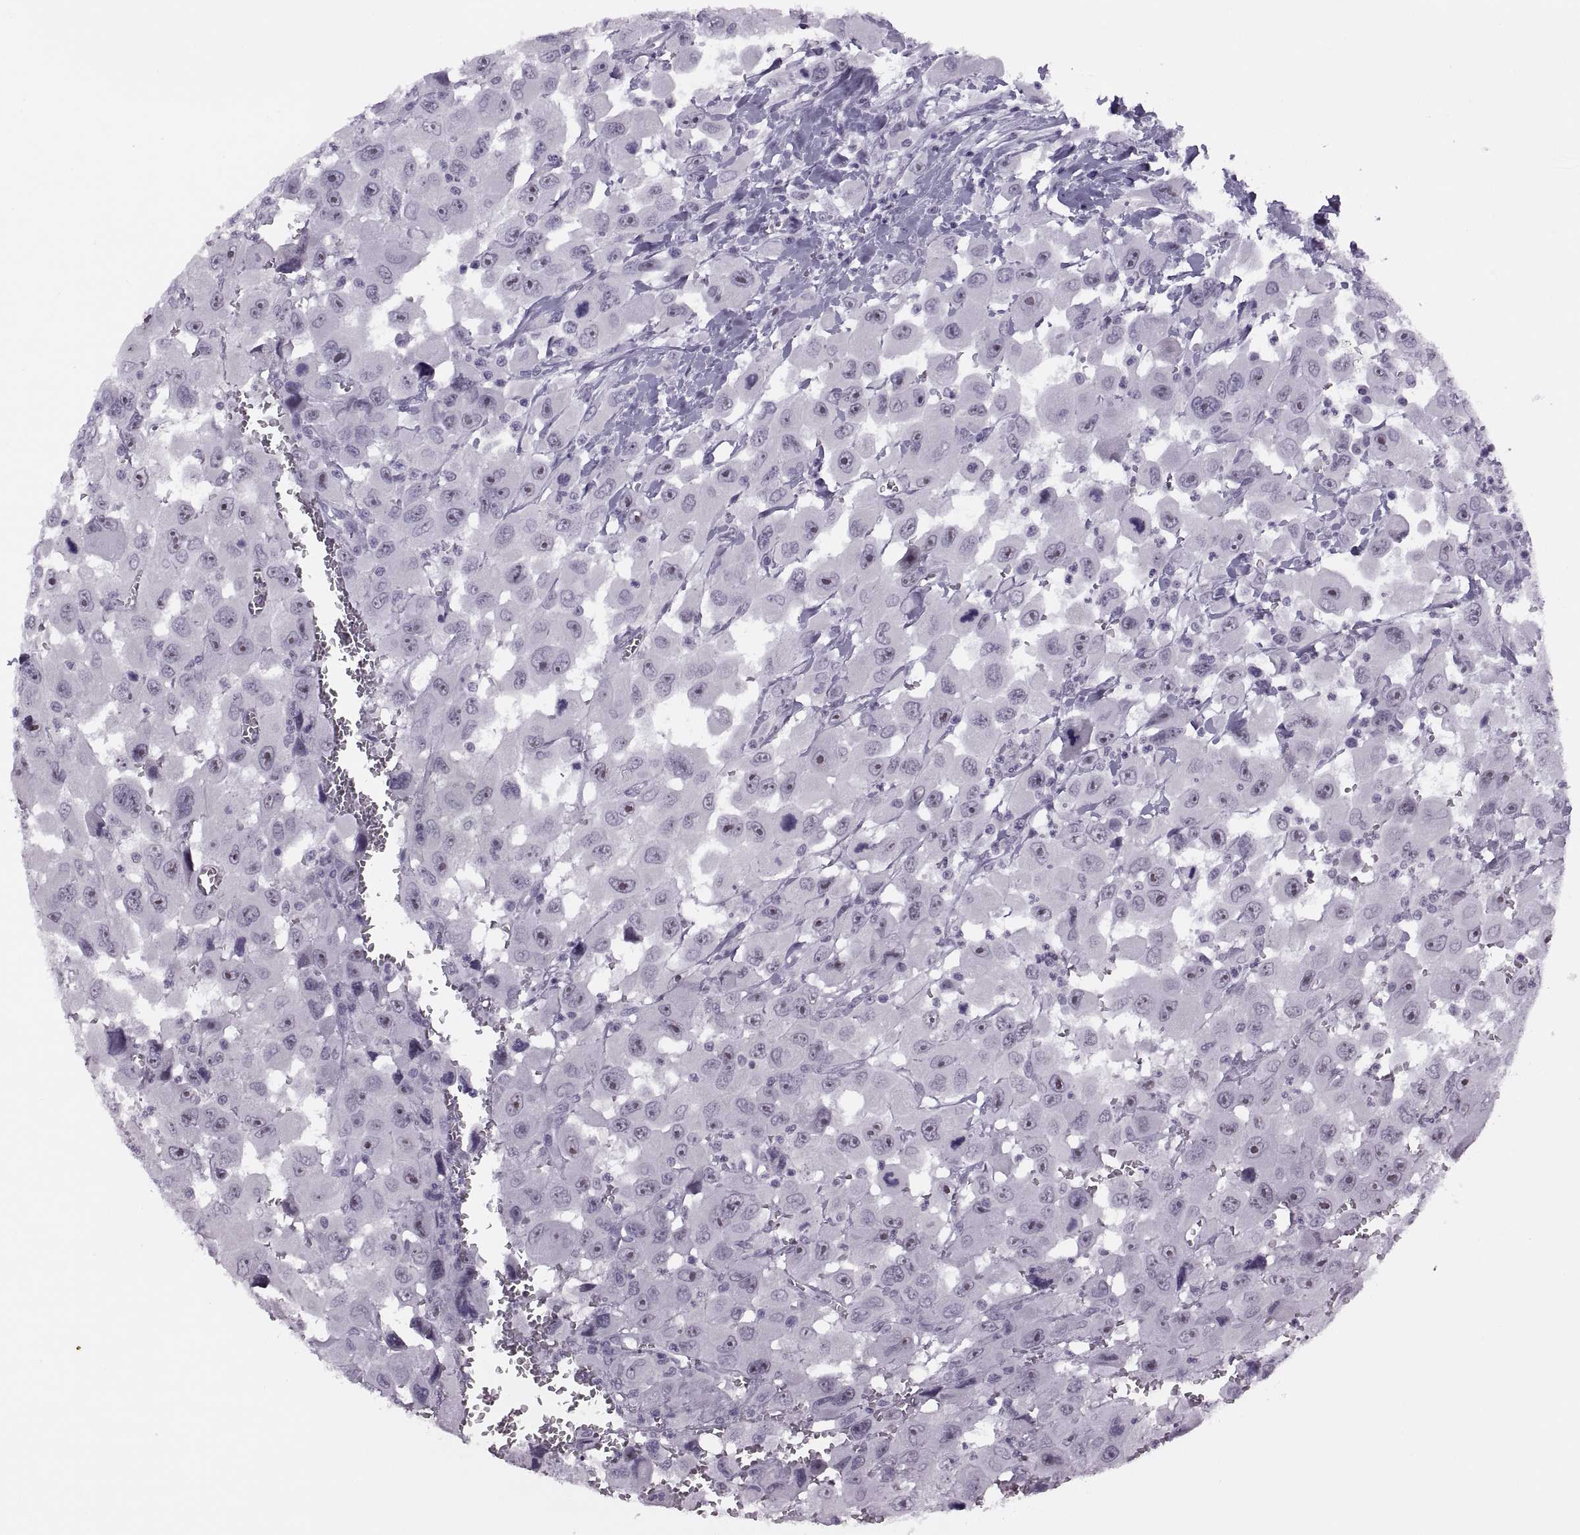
{"staining": {"intensity": "negative", "quantity": "none", "location": "none"}, "tissue": "head and neck cancer", "cell_type": "Tumor cells", "image_type": "cancer", "snomed": [{"axis": "morphology", "description": "Squamous cell carcinoma, NOS"}, {"axis": "morphology", "description": "Squamous cell carcinoma, metastatic, NOS"}, {"axis": "topography", "description": "Oral tissue"}, {"axis": "topography", "description": "Head-Neck"}], "caption": "This is a photomicrograph of immunohistochemistry (IHC) staining of head and neck squamous cell carcinoma, which shows no positivity in tumor cells.", "gene": "FAM24A", "patient": {"sex": "female", "age": 85}}